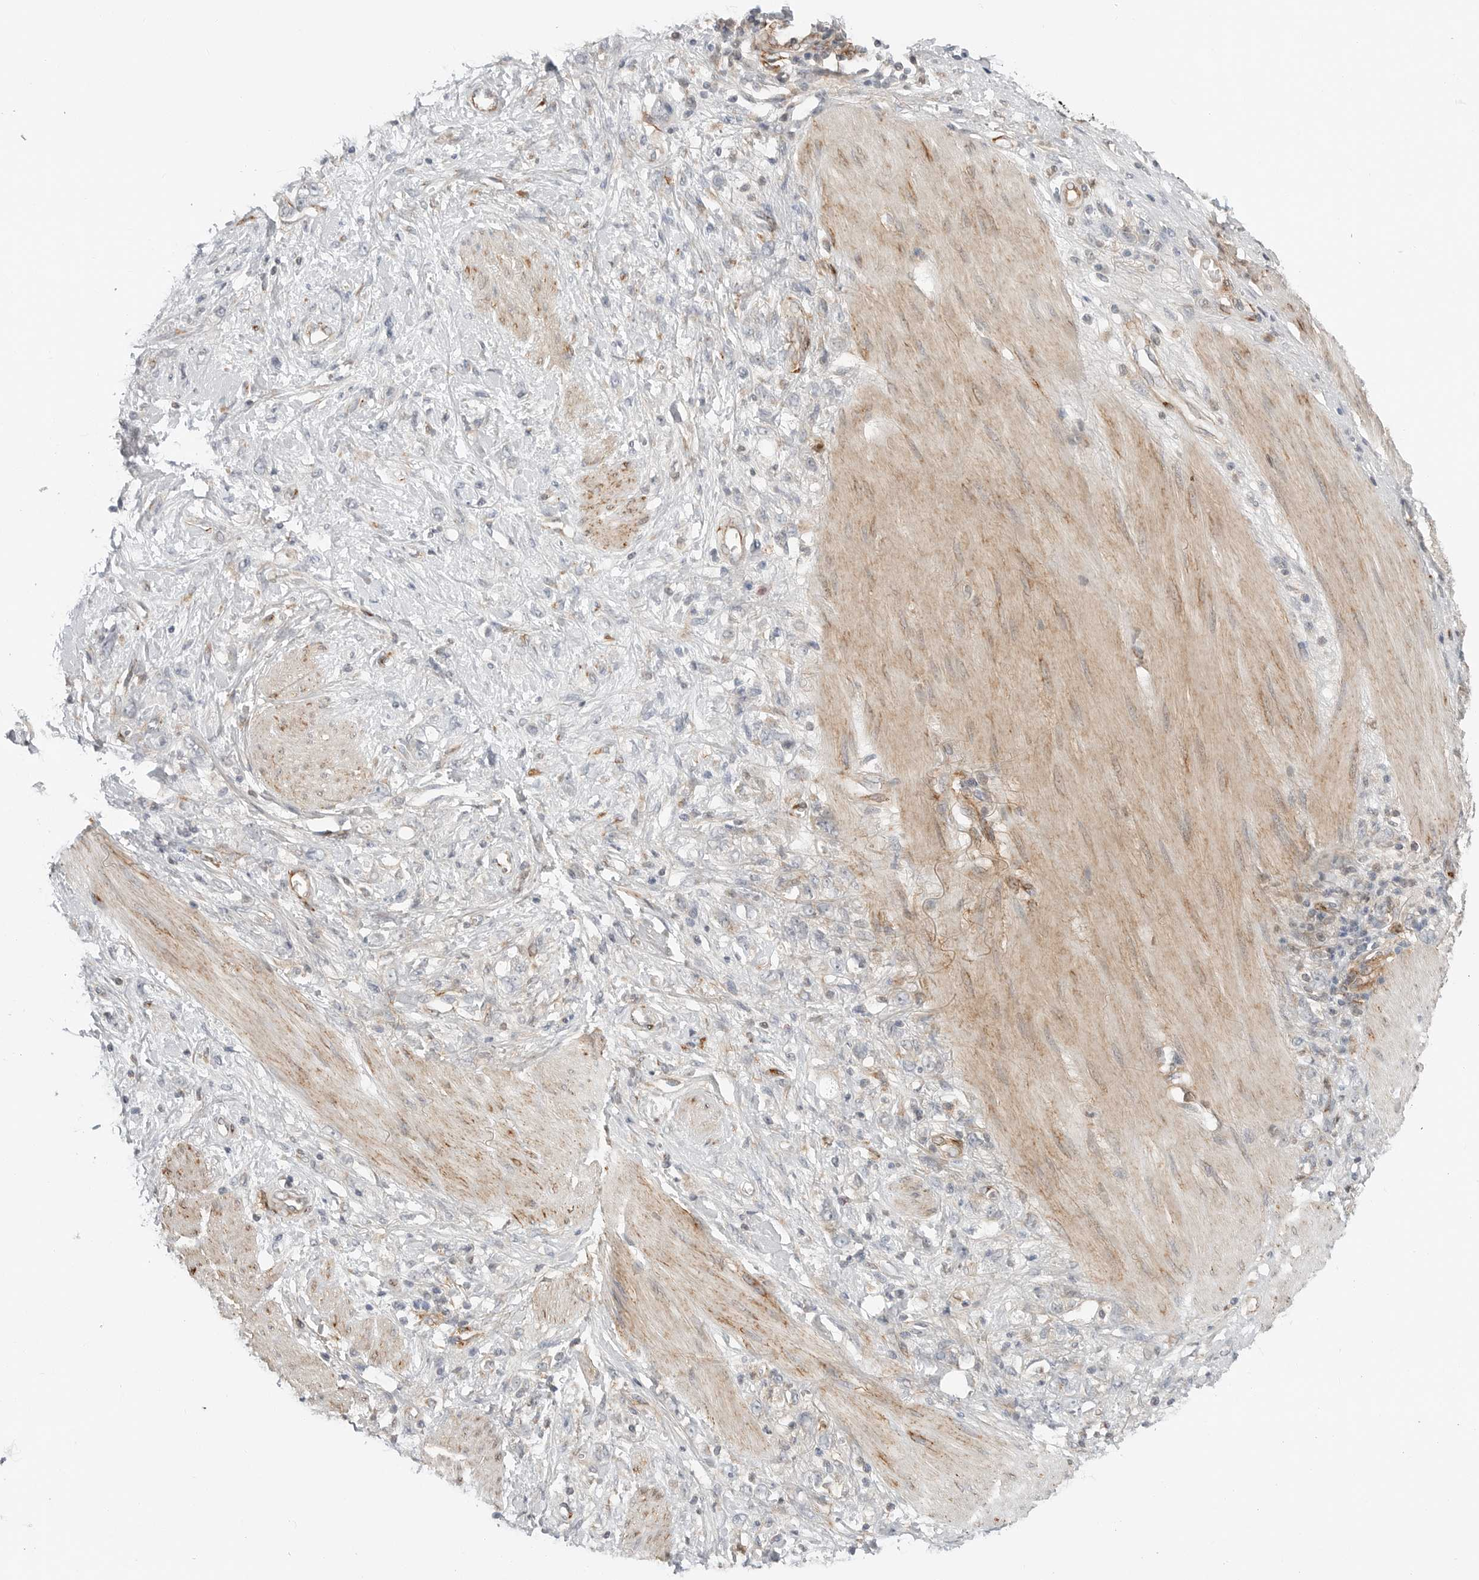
{"staining": {"intensity": "negative", "quantity": "none", "location": "none"}, "tissue": "stomach cancer", "cell_type": "Tumor cells", "image_type": "cancer", "snomed": [{"axis": "morphology", "description": "Adenocarcinoma, NOS"}, {"axis": "topography", "description": "Stomach"}], "caption": "Tumor cells show no significant positivity in stomach cancer. (Brightfield microscopy of DAB (3,3'-diaminobenzidine) immunohistochemistry (IHC) at high magnification).", "gene": "C1QTNF1", "patient": {"sex": "female", "age": 76}}